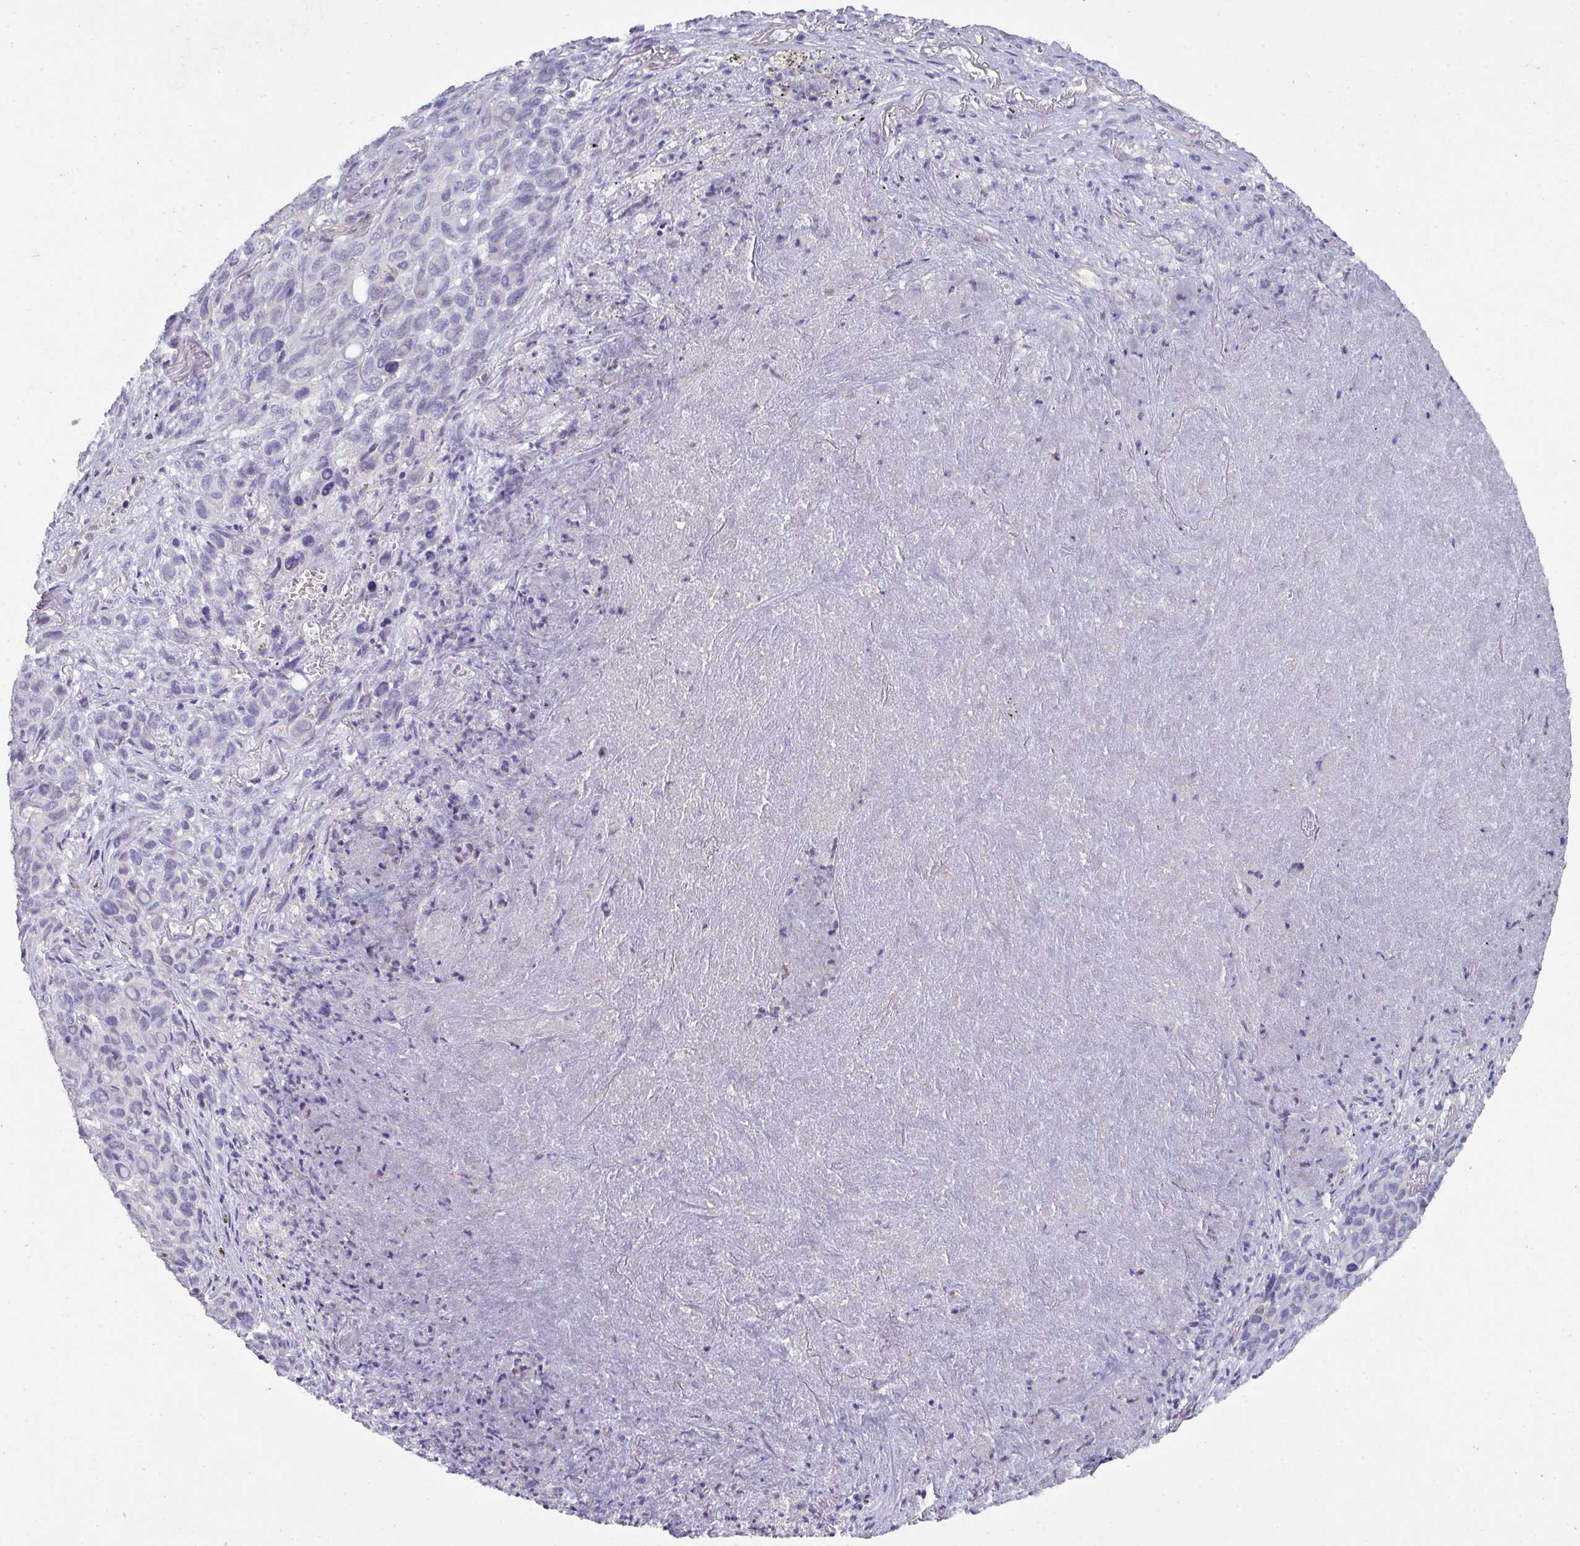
{"staining": {"intensity": "negative", "quantity": "none", "location": "none"}, "tissue": "melanoma", "cell_type": "Tumor cells", "image_type": "cancer", "snomed": [{"axis": "morphology", "description": "Malignant melanoma, Metastatic site"}, {"axis": "topography", "description": "Lung"}], "caption": "The histopathology image displays no significant staining in tumor cells of melanoma.", "gene": "DCAF12L2", "patient": {"sex": "male", "age": 48}}